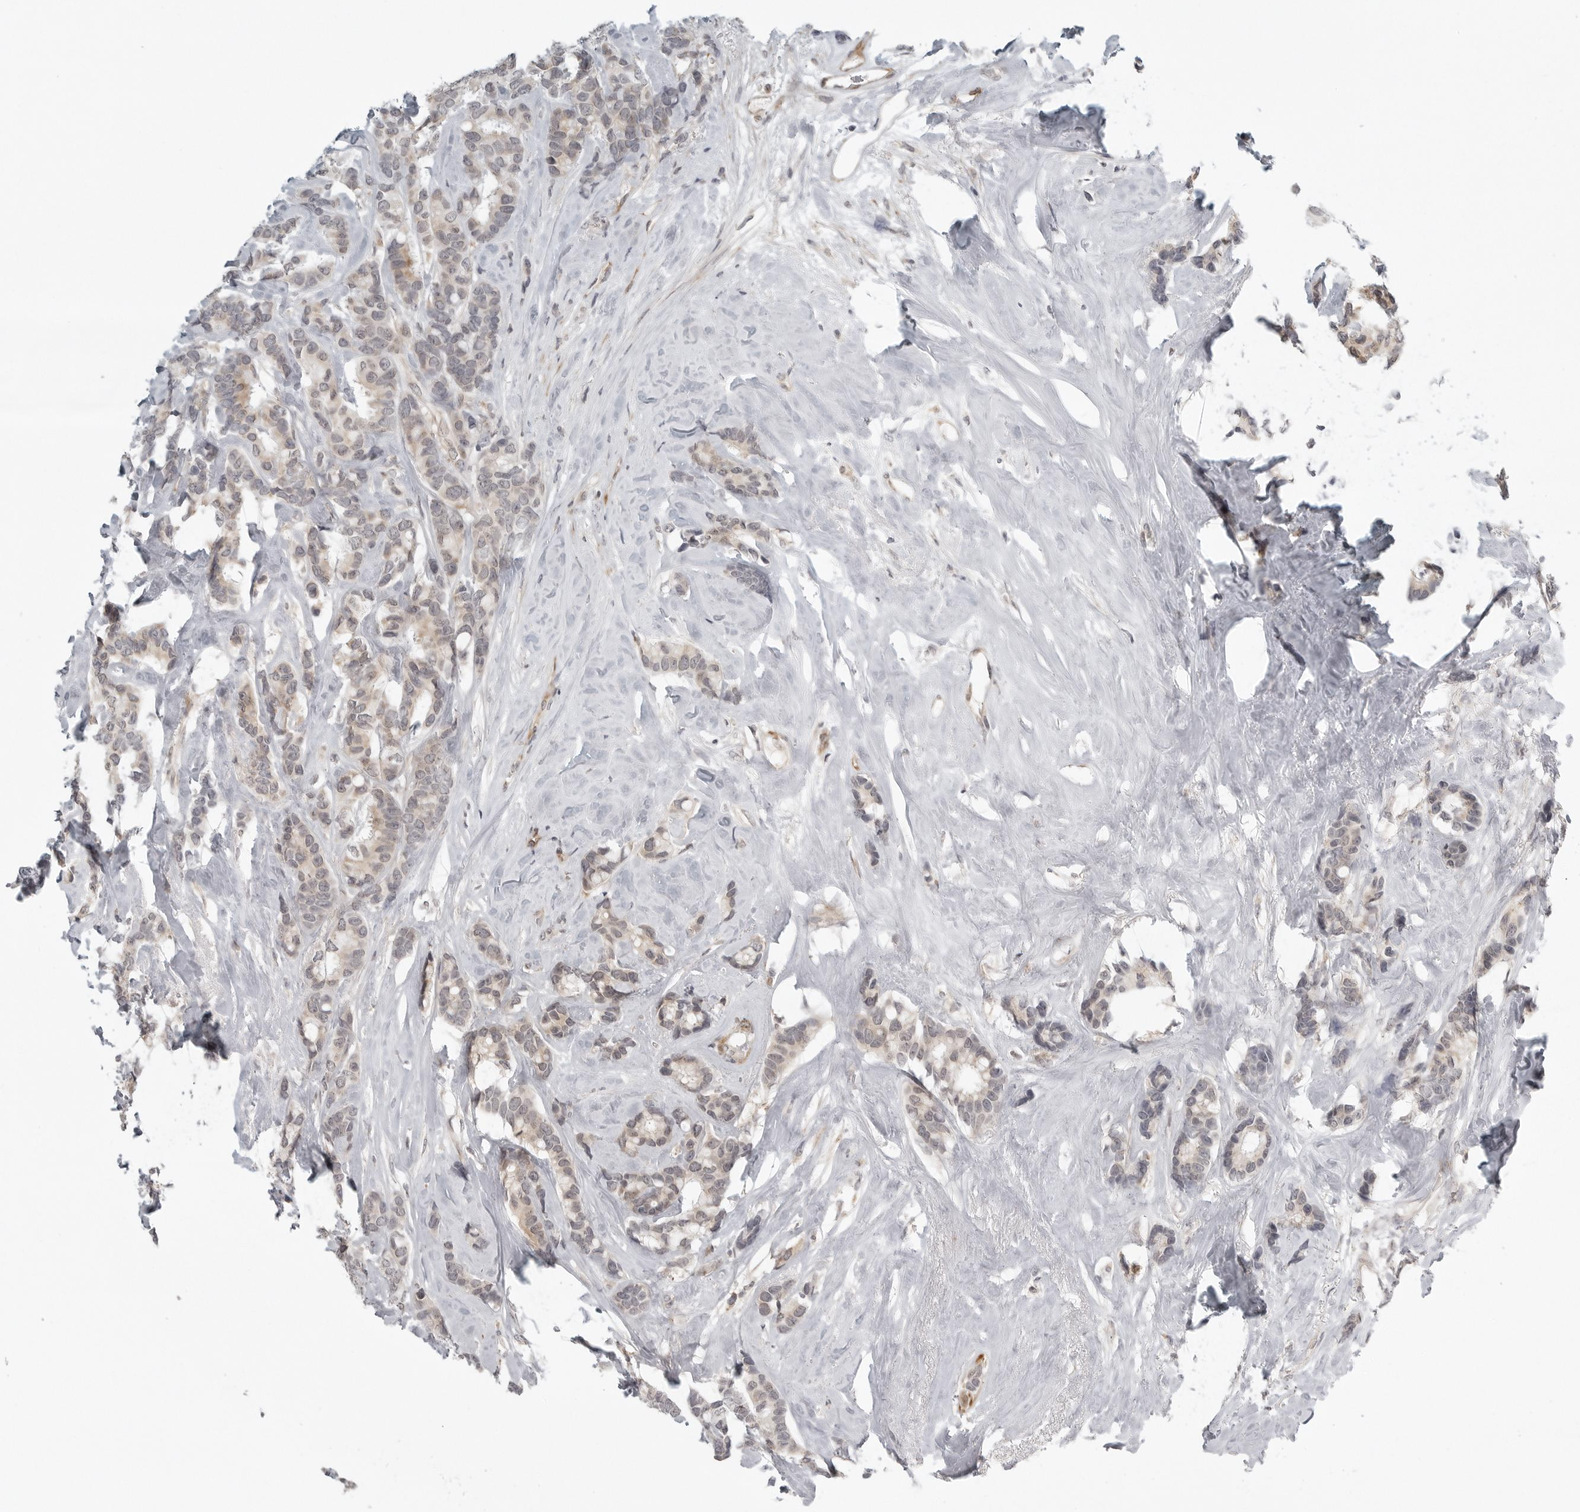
{"staining": {"intensity": "weak", "quantity": "<25%", "location": "nuclear"}, "tissue": "breast cancer", "cell_type": "Tumor cells", "image_type": "cancer", "snomed": [{"axis": "morphology", "description": "Duct carcinoma"}, {"axis": "topography", "description": "Breast"}], "caption": "There is no significant staining in tumor cells of breast cancer.", "gene": "TUT4", "patient": {"sex": "female", "age": 87}}